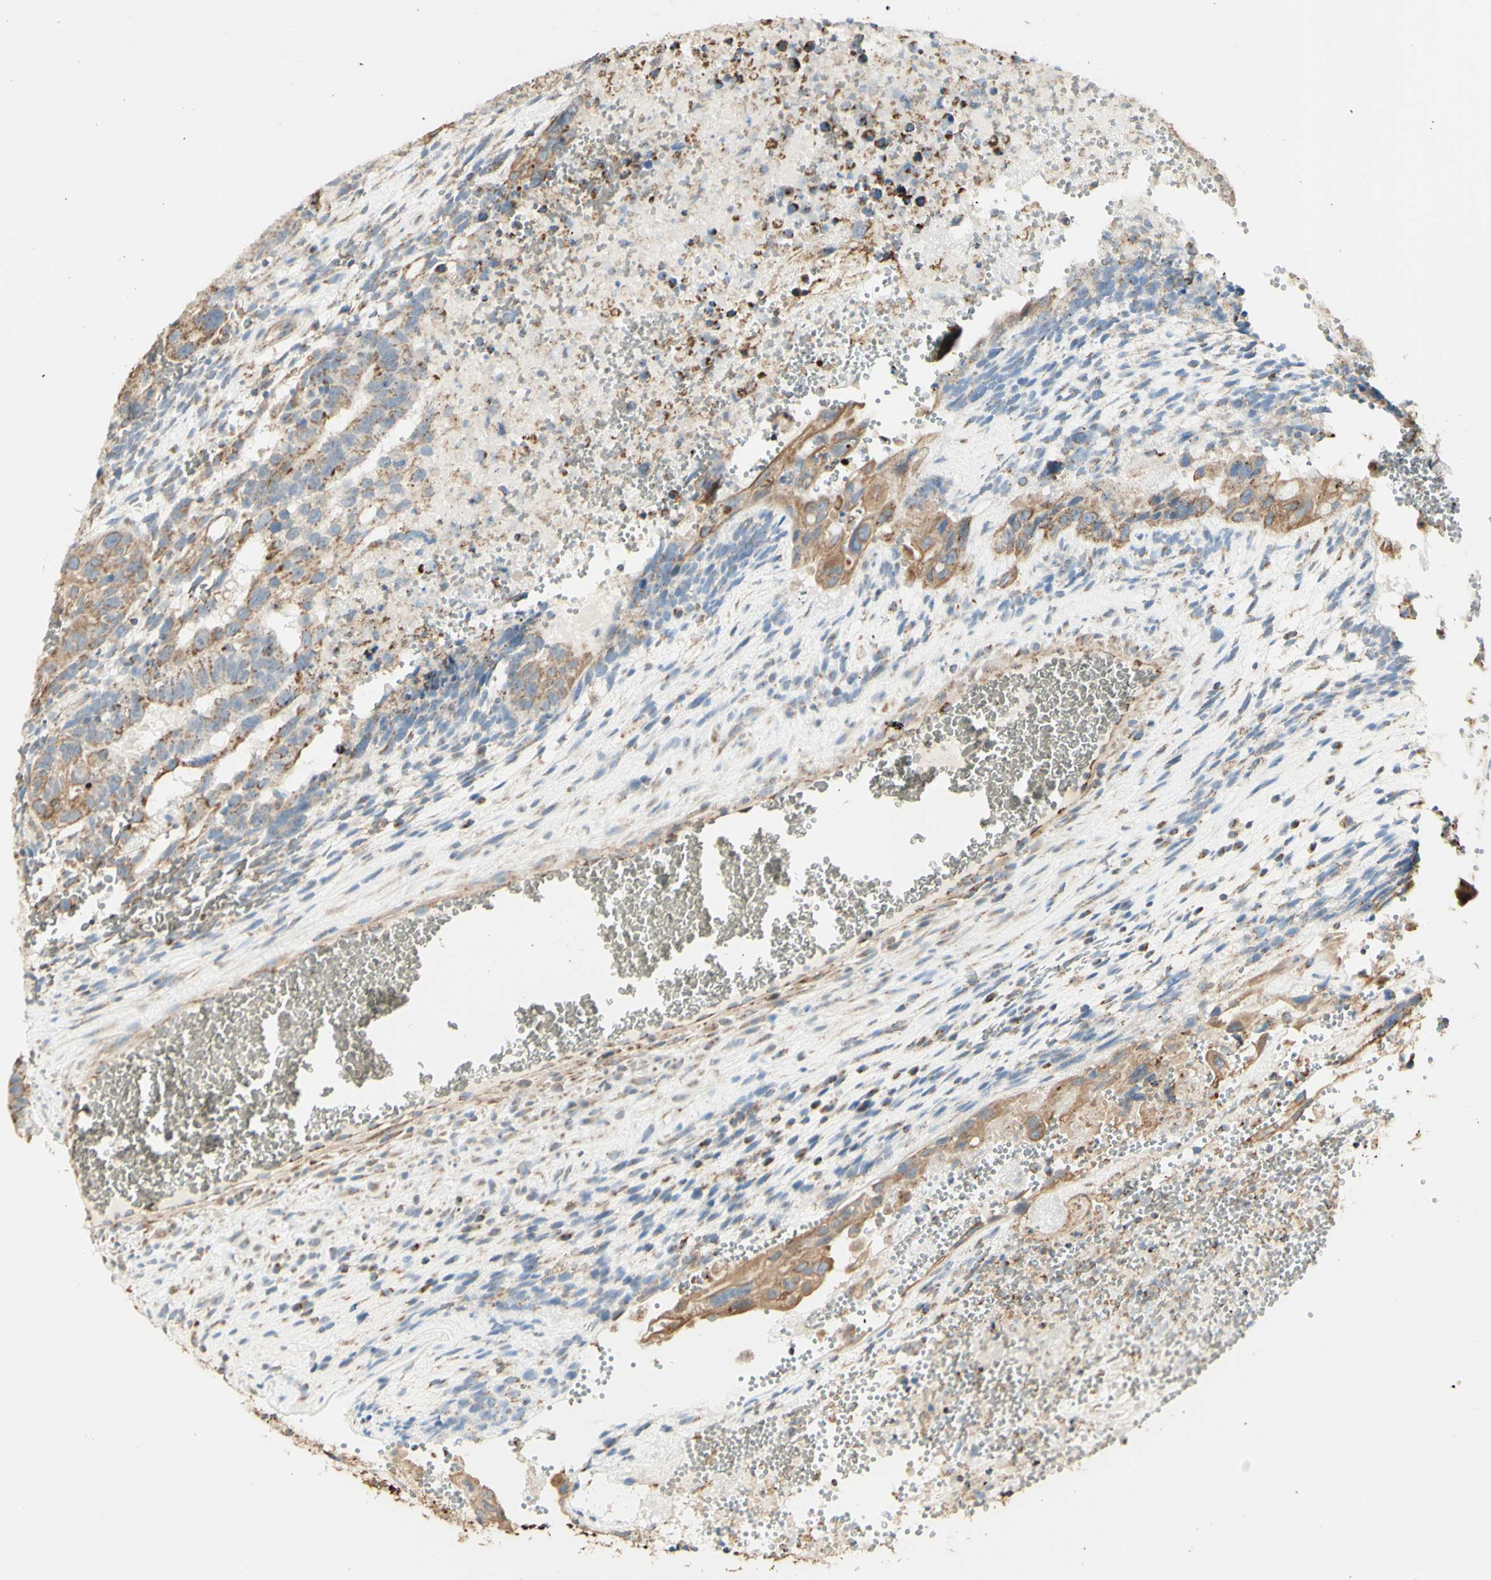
{"staining": {"intensity": "moderate", "quantity": ">75%", "location": "cytoplasmic/membranous"}, "tissue": "testis cancer", "cell_type": "Tumor cells", "image_type": "cancer", "snomed": [{"axis": "morphology", "description": "Seminoma, NOS"}, {"axis": "morphology", "description": "Carcinoma, Embryonal, NOS"}, {"axis": "topography", "description": "Testis"}], "caption": "A micrograph of testis cancer stained for a protein demonstrates moderate cytoplasmic/membranous brown staining in tumor cells. (Brightfield microscopy of DAB IHC at high magnification).", "gene": "LETM1", "patient": {"sex": "male", "age": 52}}